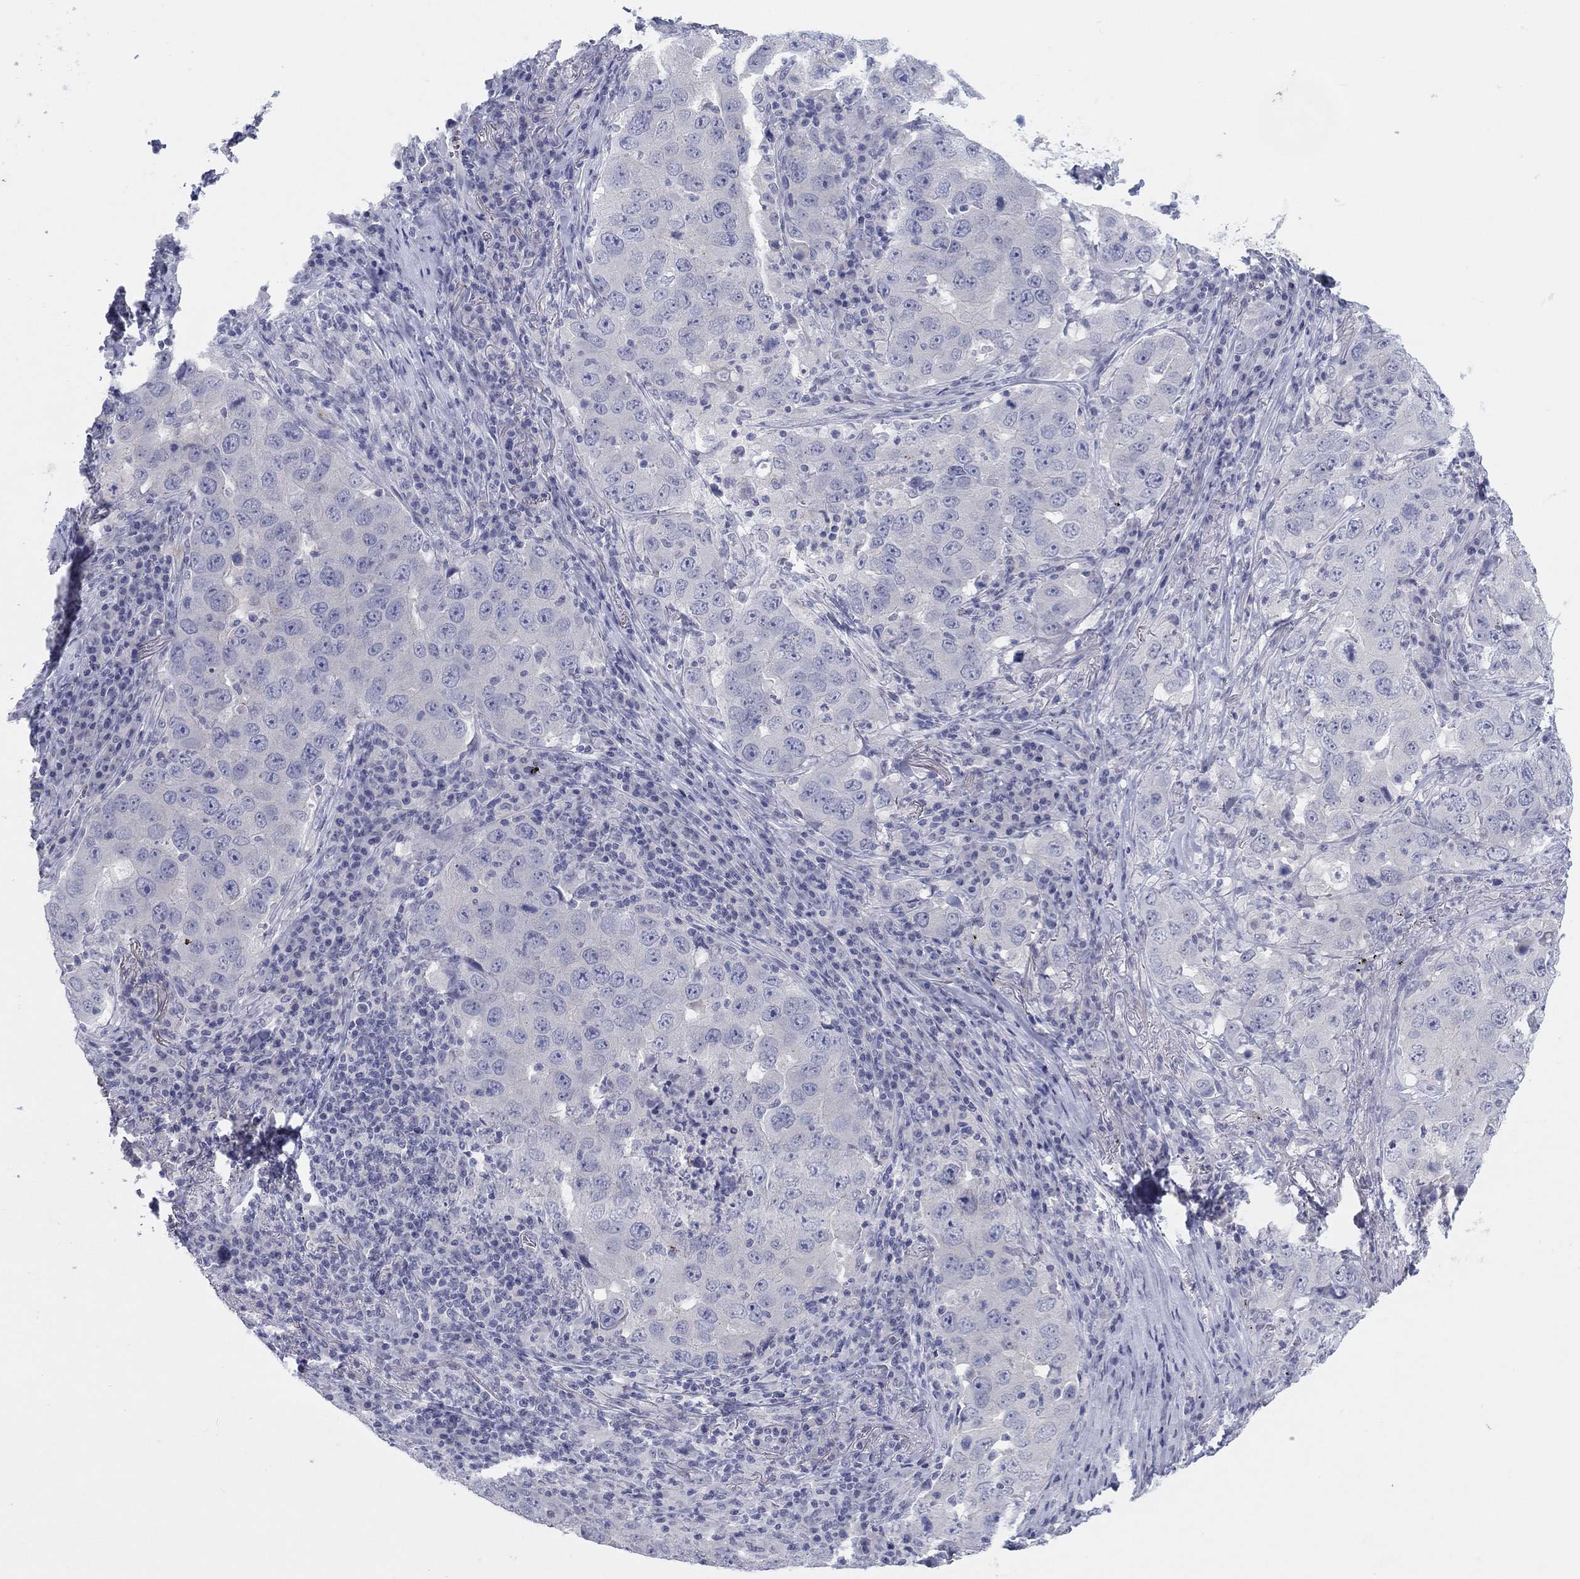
{"staining": {"intensity": "negative", "quantity": "none", "location": "none"}, "tissue": "lung cancer", "cell_type": "Tumor cells", "image_type": "cancer", "snomed": [{"axis": "morphology", "description": "Adenocarcinoma, NOS"}, {"axis": "topography", "description": "Lung"}], "caption": "A micrograph of lung cancer (adenocarcinoma) stained for a protein shows no brown staining in tumor cells.", "gene": "CPNE6", "patient": {"sex": "male", "age": 73}}